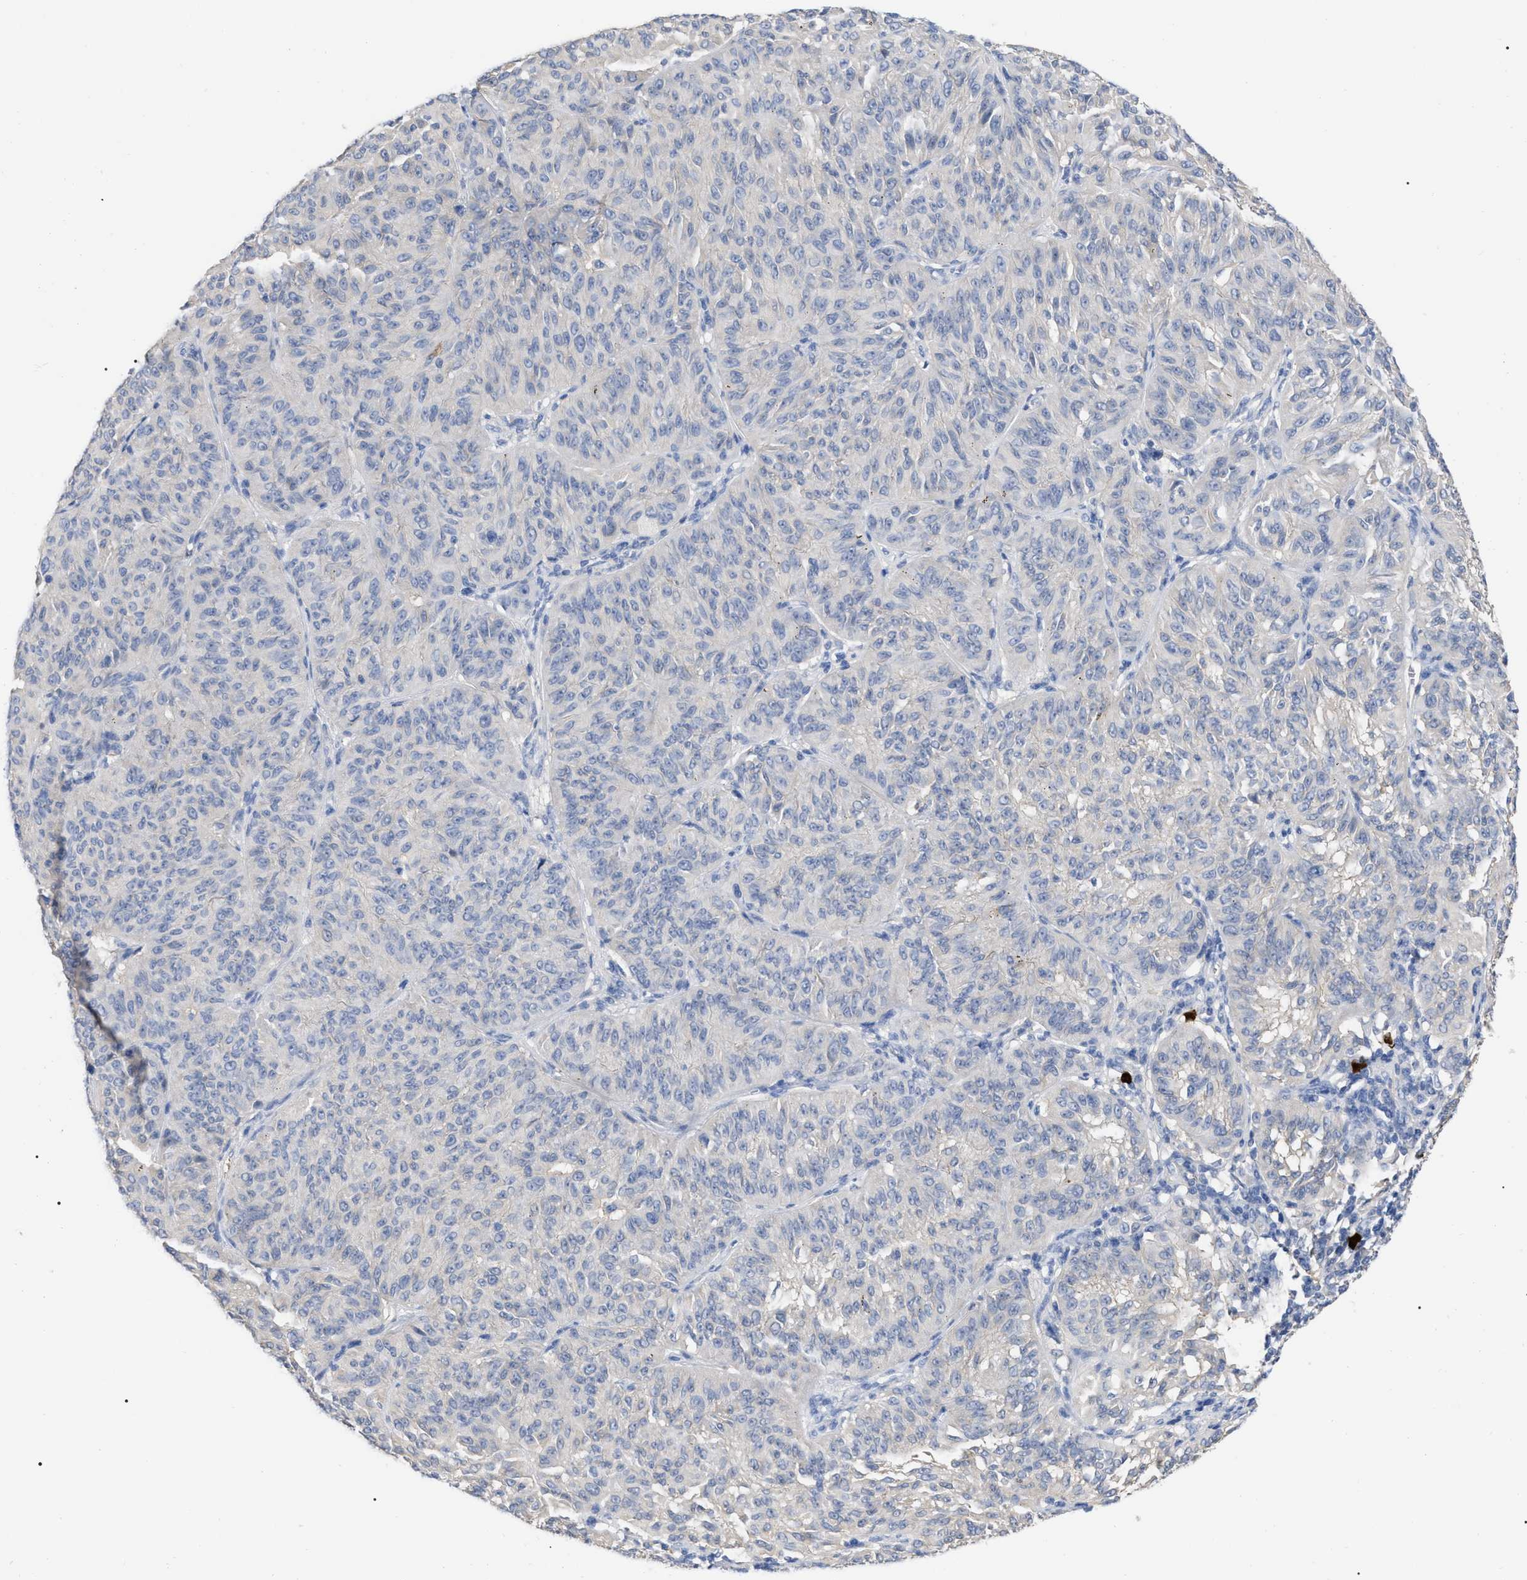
{"staining": {"intensity": "negative", "quantity": "none", "location": "none"}, "tissue": "melanoma", "cell_type": "Tumor cells", "image_type": "cancer", "snomed": [{"axis": "morphology", "description": "Malignant melanoma, NOS"}, {"axis": "topography", "description": "Skin"}], "caption": "Melanoma was stained to show a protein in brown. There is no significant positivity in tumor cells. (DAB (3,3'-diaminobenzidine) IHC visualized using brightfield microscopy, high magnification).", "gene": "IGHV5-51", "patient": {"sex": "female", "age": 72}}